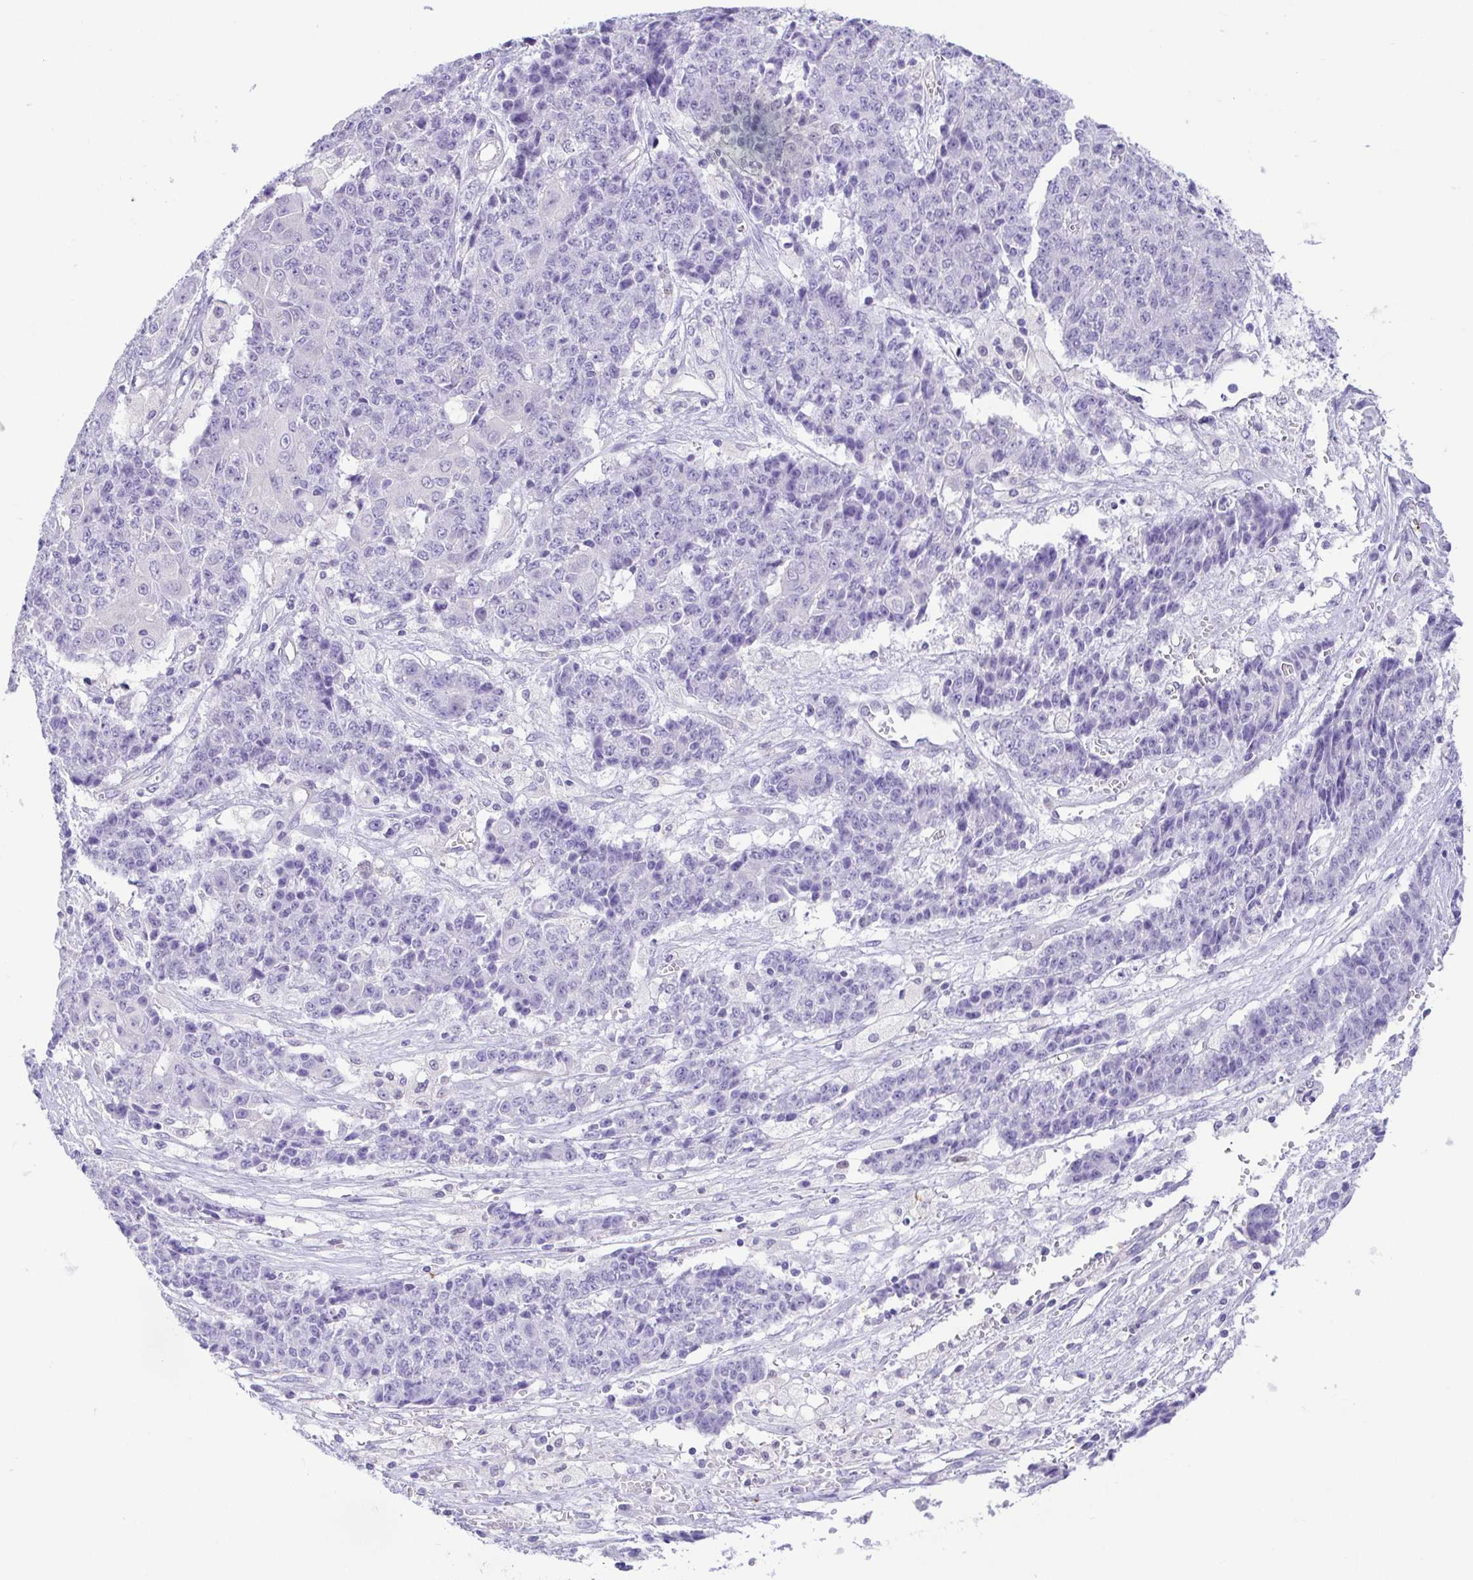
{"staining": {"intensity": "negative", "quantity": "none", "location": "none"}, "tissue": "ovarian cancer", "cell_type": "Tumor cells", "image_type": "cancer", "snomed": [{"axis": "morphology", "description": "Carcinoma, endometroid"}, {"axis": "topography", "description": "Ovary"}], "caption": "Ovarian endometroid carcinoma was stained to show a protein in brown. There is no significant positivity in tumor cells.", "gene": "EPB42", "patient": {"sex": "female", "age": 42}}